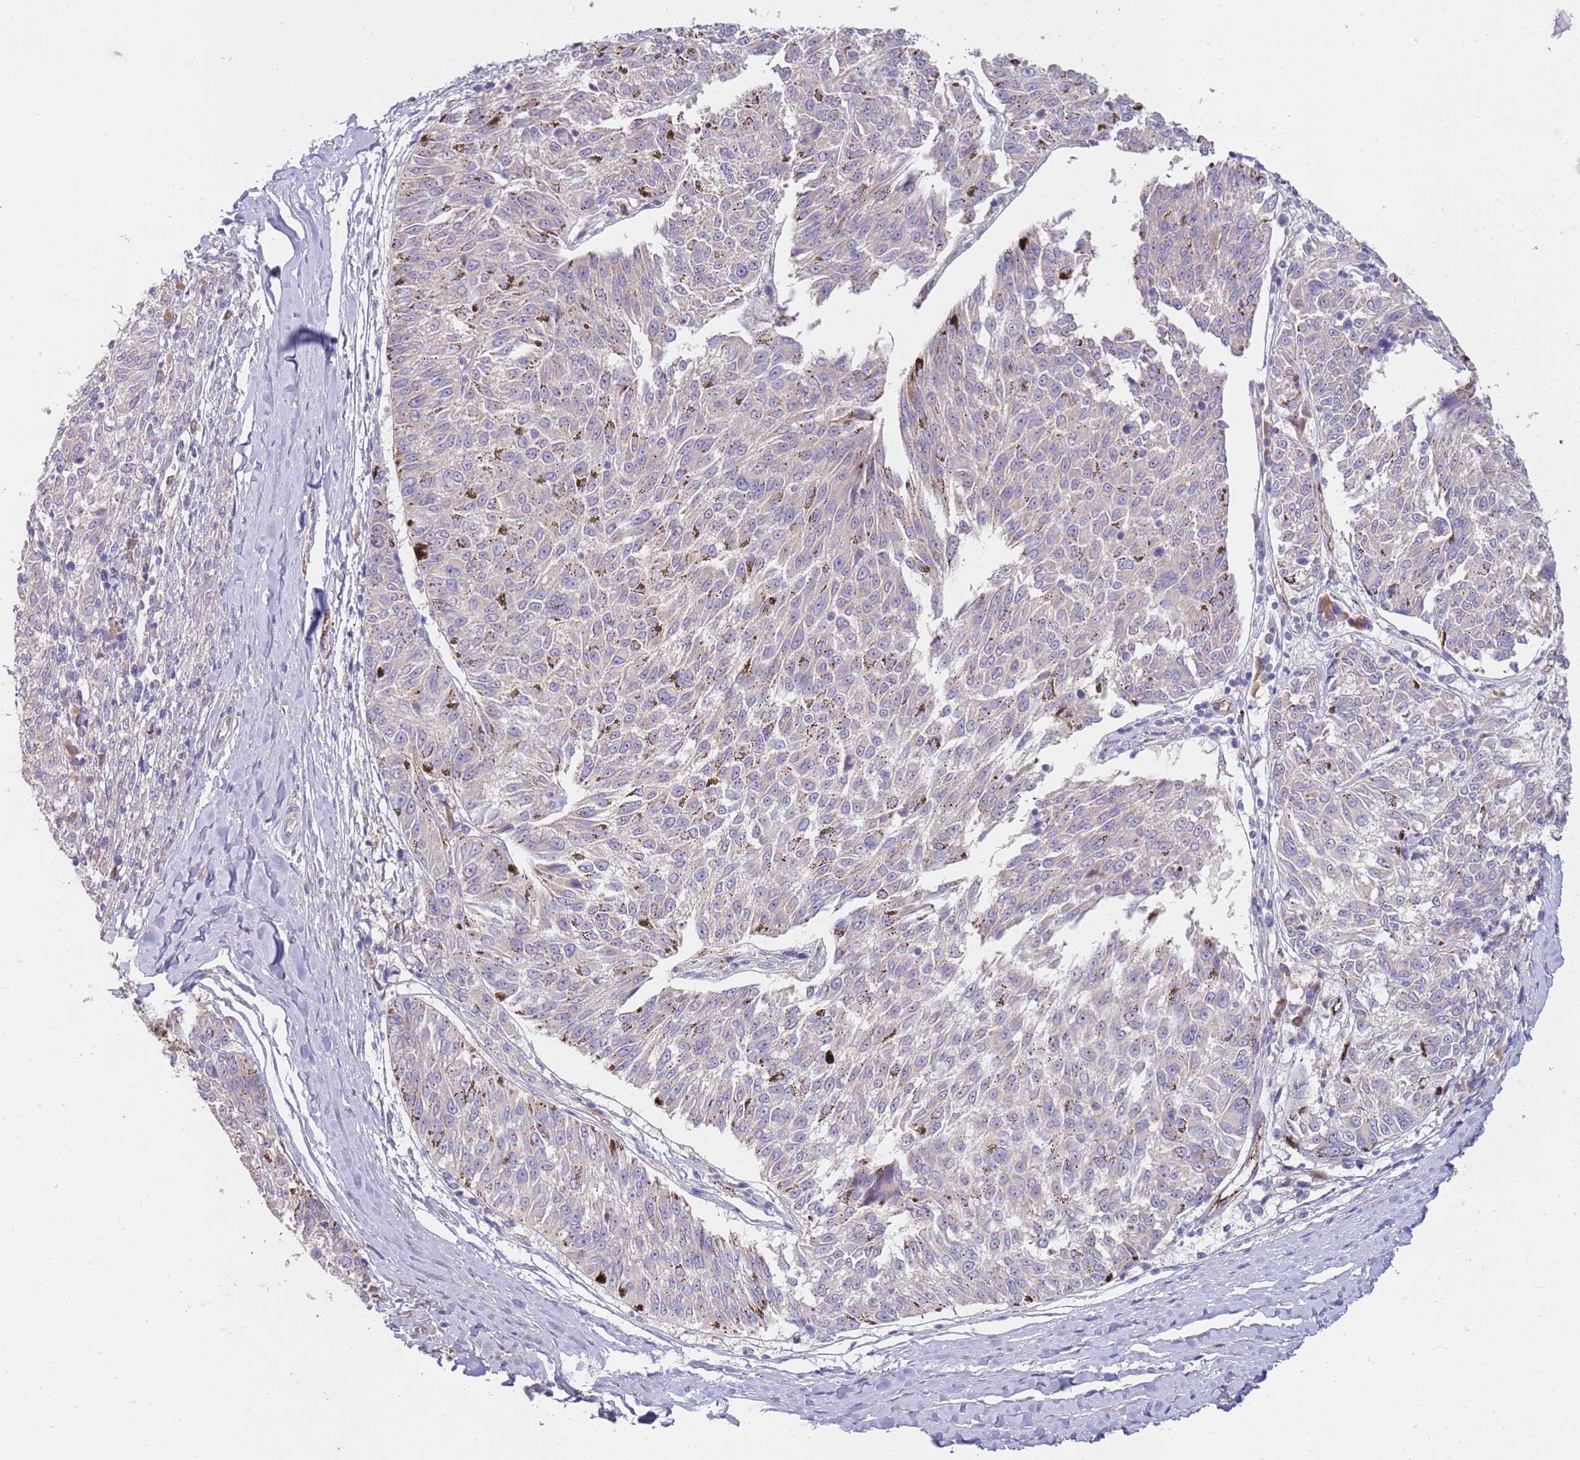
{"staining": {"intensity": "negative", "quantity": "none", "location": "none"}, "tissue": "melanoma", "cell_type": "Tumor cells", "image_type": "cancer", "snomed": [{"axis": "morphology", "description": "Malignant melanoma, NOS"}, {"axis": "topography", "description": "Skin"}], "caption": "A high-resolution photomicrograph shows immunohistochemistry staining of melanoma, which displays no significant expression in tumor cells.", "gene": "NMUR2", "patient": {"sex": "female", "age": 72}}